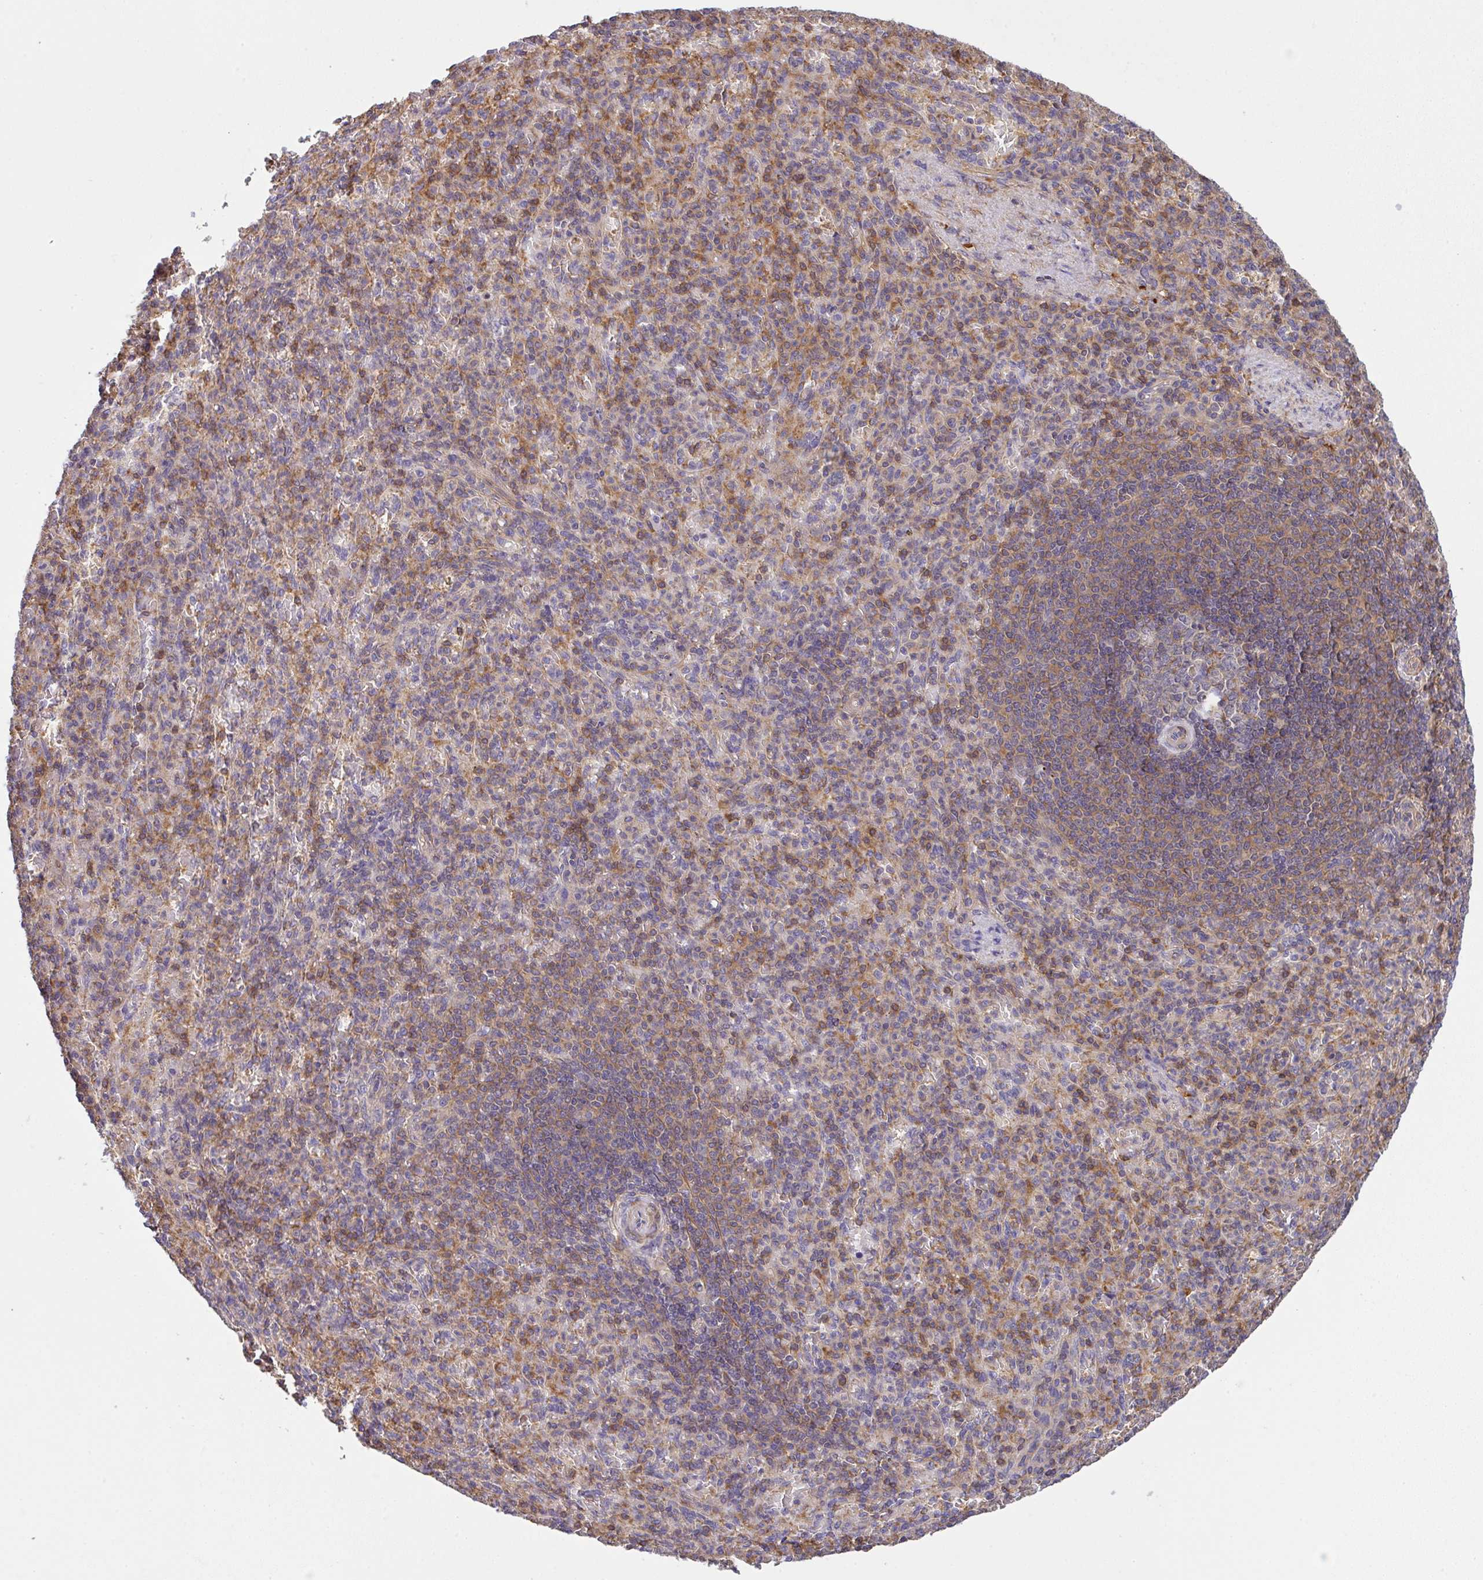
{"staining": {"intensity": "moderate", "quantity": "<25%", "location": "cytoplasmic/membranous"}, "tissue": "spleen", "cell_type": "Cells in red pulp", "image_type": "normal", "snomed": [{"axis": "morphology", "description": "Normal tissue, NOS"}, {"axis": "topography", "description": "Spleen"}], "caption": "Human spleen stained with a brown dye demonstrates moderate cytoplasmic/membranous positive staining in approximately <25% of cells in red pulp.", "gene": "TMEM229A", "patient": {"sex": "female", "age": 74}}